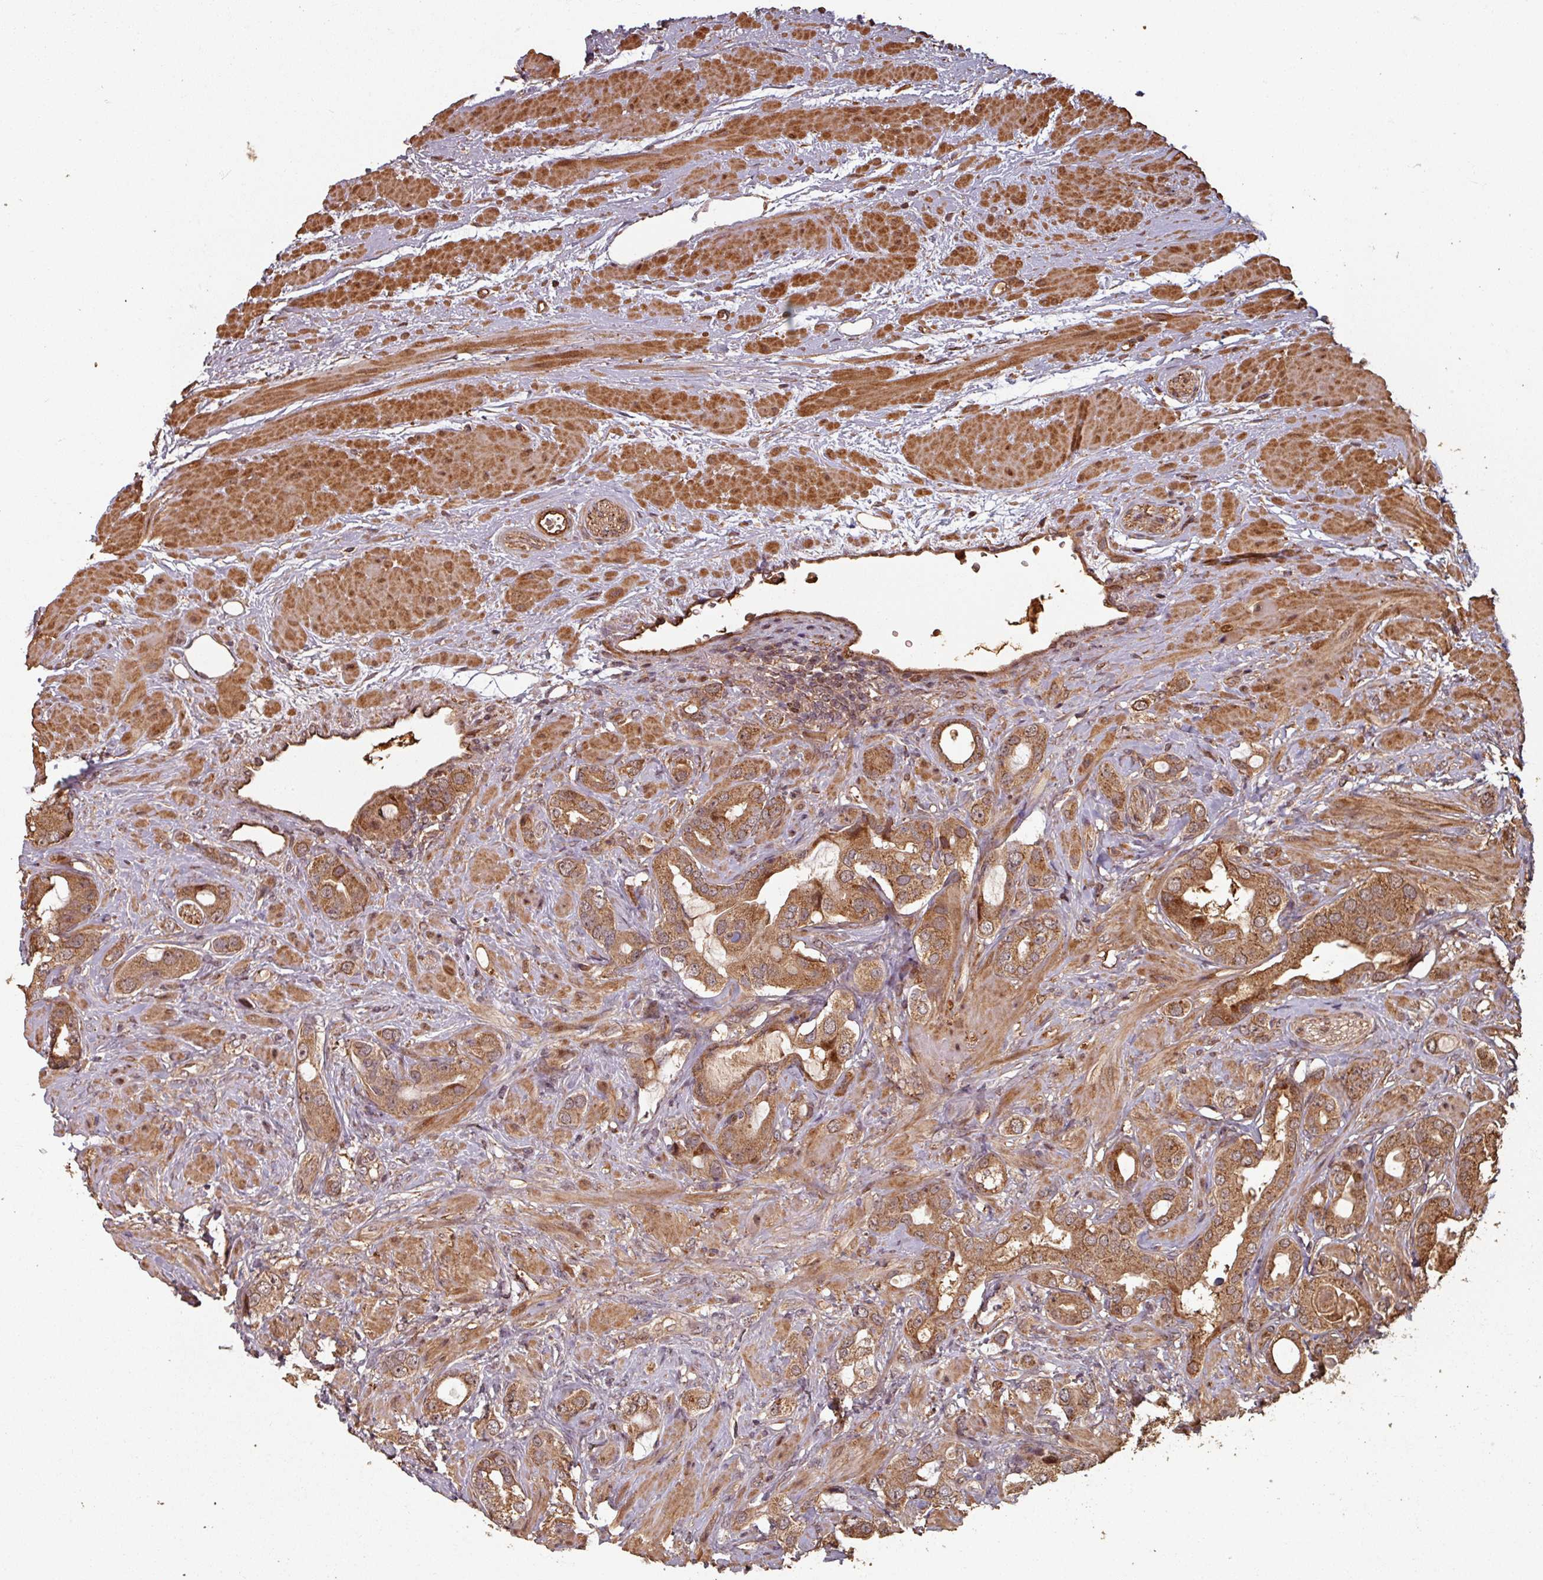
{"staining": {"intensity": "strong", "quantity": ">75%", "location": "cytoplasmic/membranous"}, "tissue": "prostate cancer", "cell_type": "Tumor cells", "image_type": "cancer", "snomed": [{"axis": "morphology", "description": "Adenocarcinoma, Low grade"}, {"axis": "topography", "description": "Prostate"}], "caption": "A brown stain shows strong cytoplasmic/membranous staining of a protein in low-grade adenocarcinoma (prostate) tumor cells.", "gene": "EID1", "patient": {"sex": "male", "age": 57}}